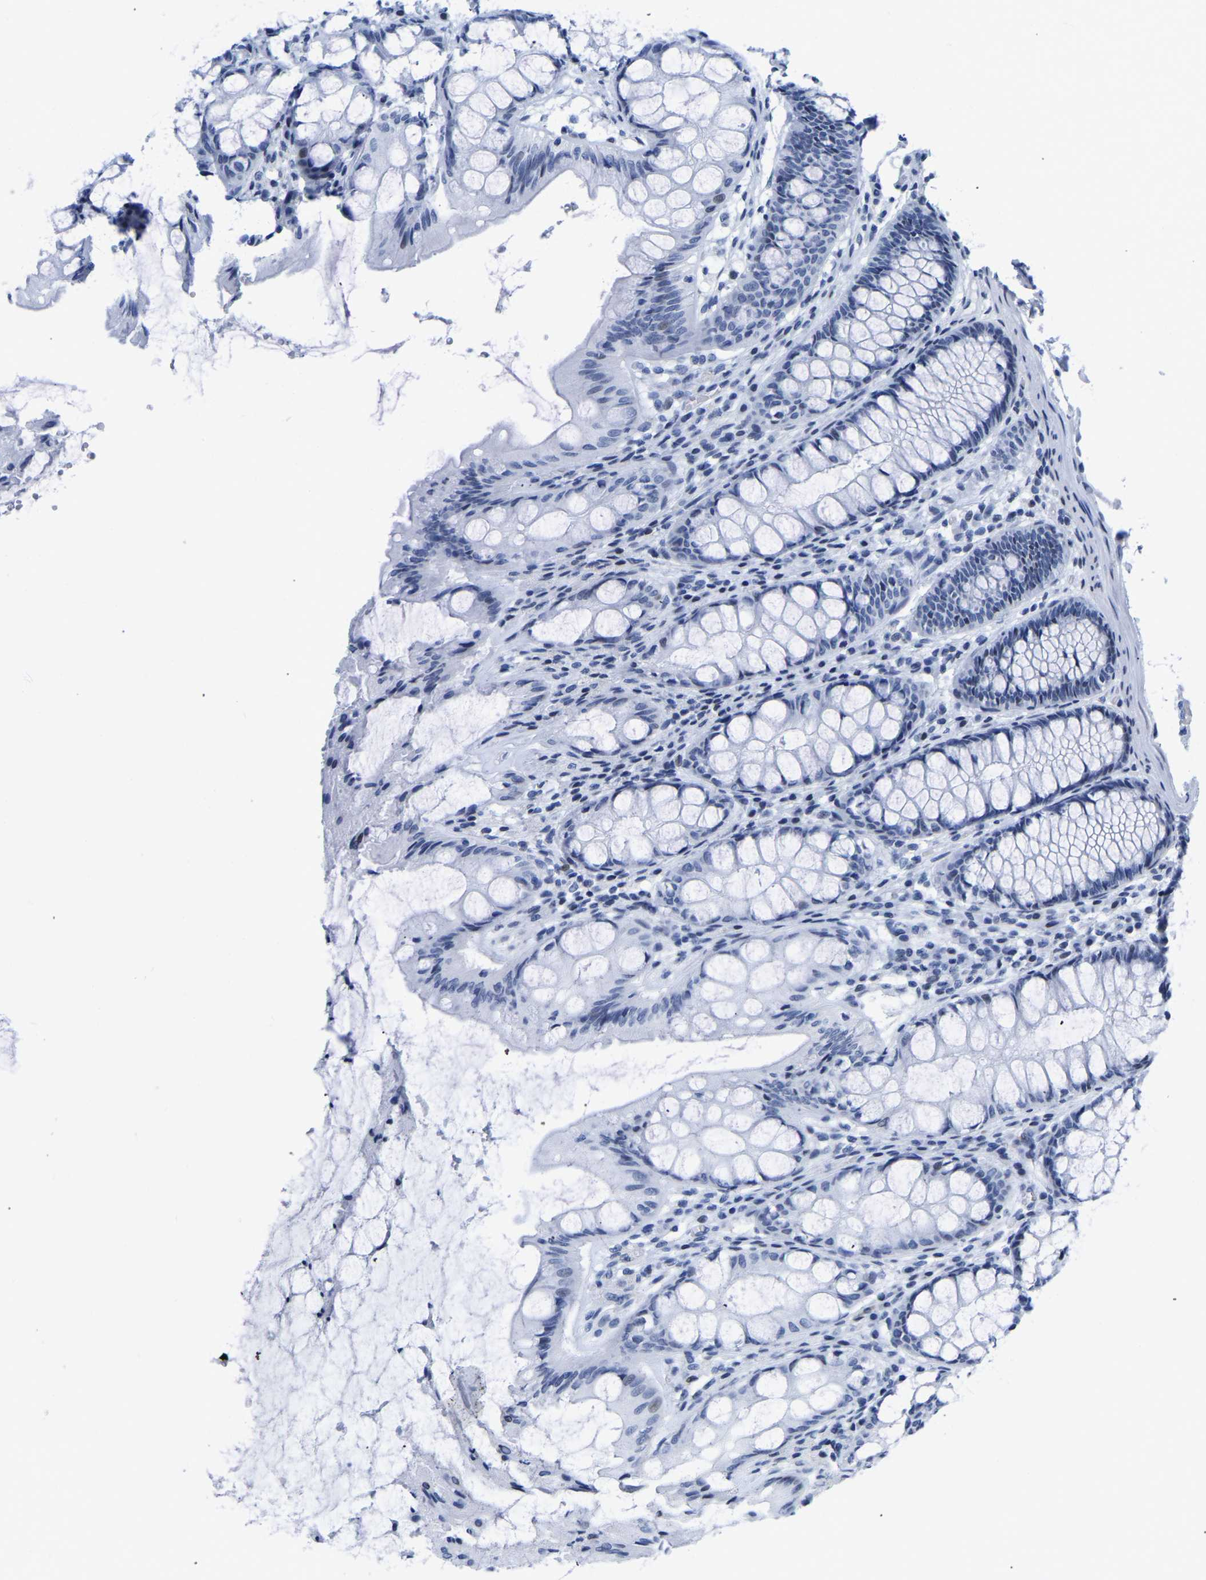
{"staining": {"intensity": "negative", "quantity": "none", "location": "none"}, "tissue": "colon", "cell_type": "Endothelial cells", "image_type": "normal", "snomed": [{"axis": "morphology", "description": "Normal tissue, NOS"}, {"axis": "topography", "description": "Colon"}], "caption": "Immunohistochemical staining of unremarkable human colon reveals no significant positivity in endothelial cells. (DAB (3,3'-diaminobenzidine) immunohistochemistry, high magnification).", "gene": "UPK3A", "patient": {"sex": "male", "age": 47}}